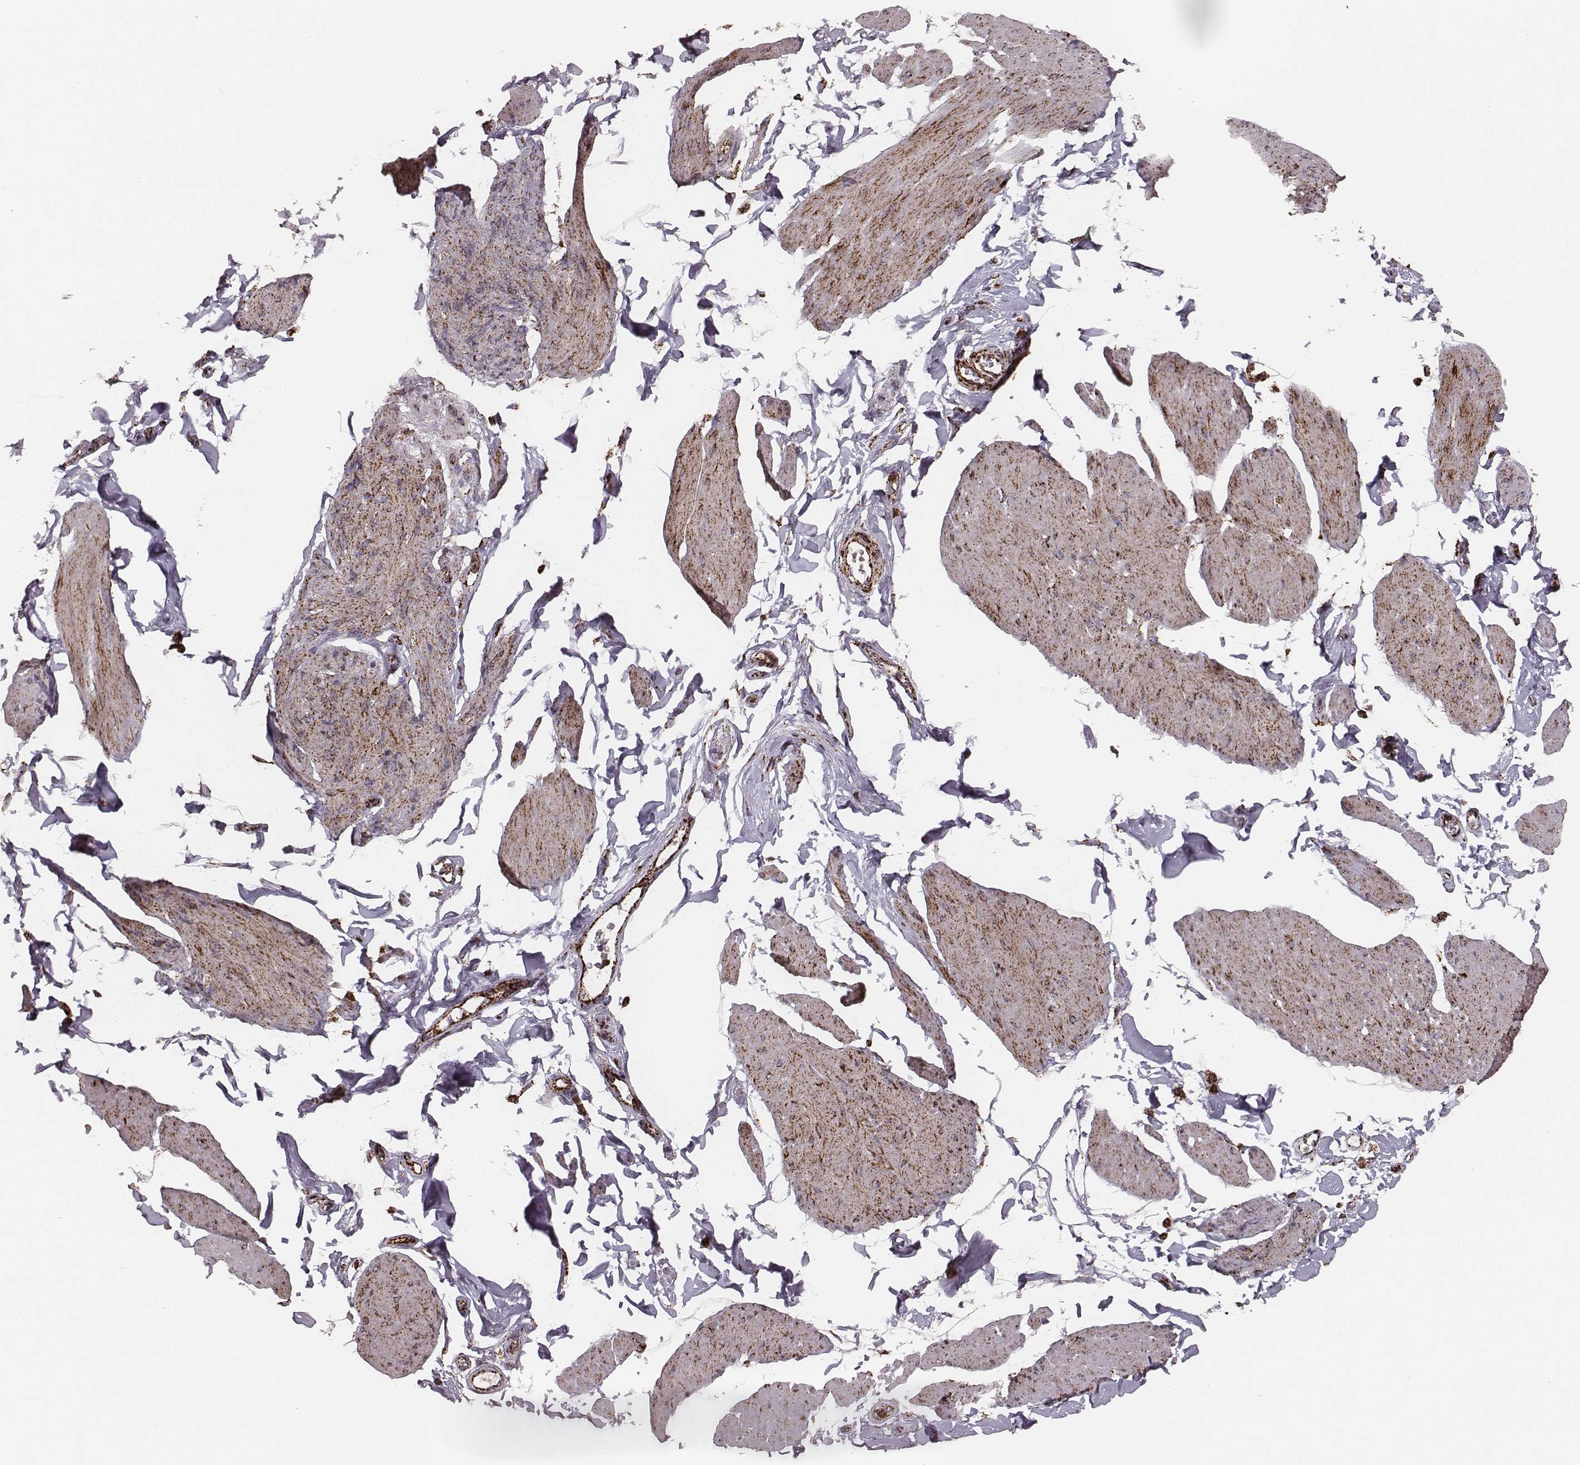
{"staining": {"intensity": "strong", "quantity": ">75%", "location": "cytoplasmic/membranous"}, "tissue": "smooth muscle", "cell_type": "Smooth muscle cells", "image_type": "normal", "snomed": [{"axis": "morphology", "description": "Normal tissue, NOS"}, {"axis": "topography", "description": "Adipose tissue"}, {"axis": "topography", "description": "Smooth muscle"}, {"axis": "topography", "description": "Peripheral nerve tissue"}], "caption": "Approximately >75% of smooth muscle cells in unremarkable smooth muscle demonstrate strong cytoplasmic/membranous protein staining as visualized by brown immunohistochemical staining.", "gene": "TUFM", "patient": {"sex": "male", "age": 83}}